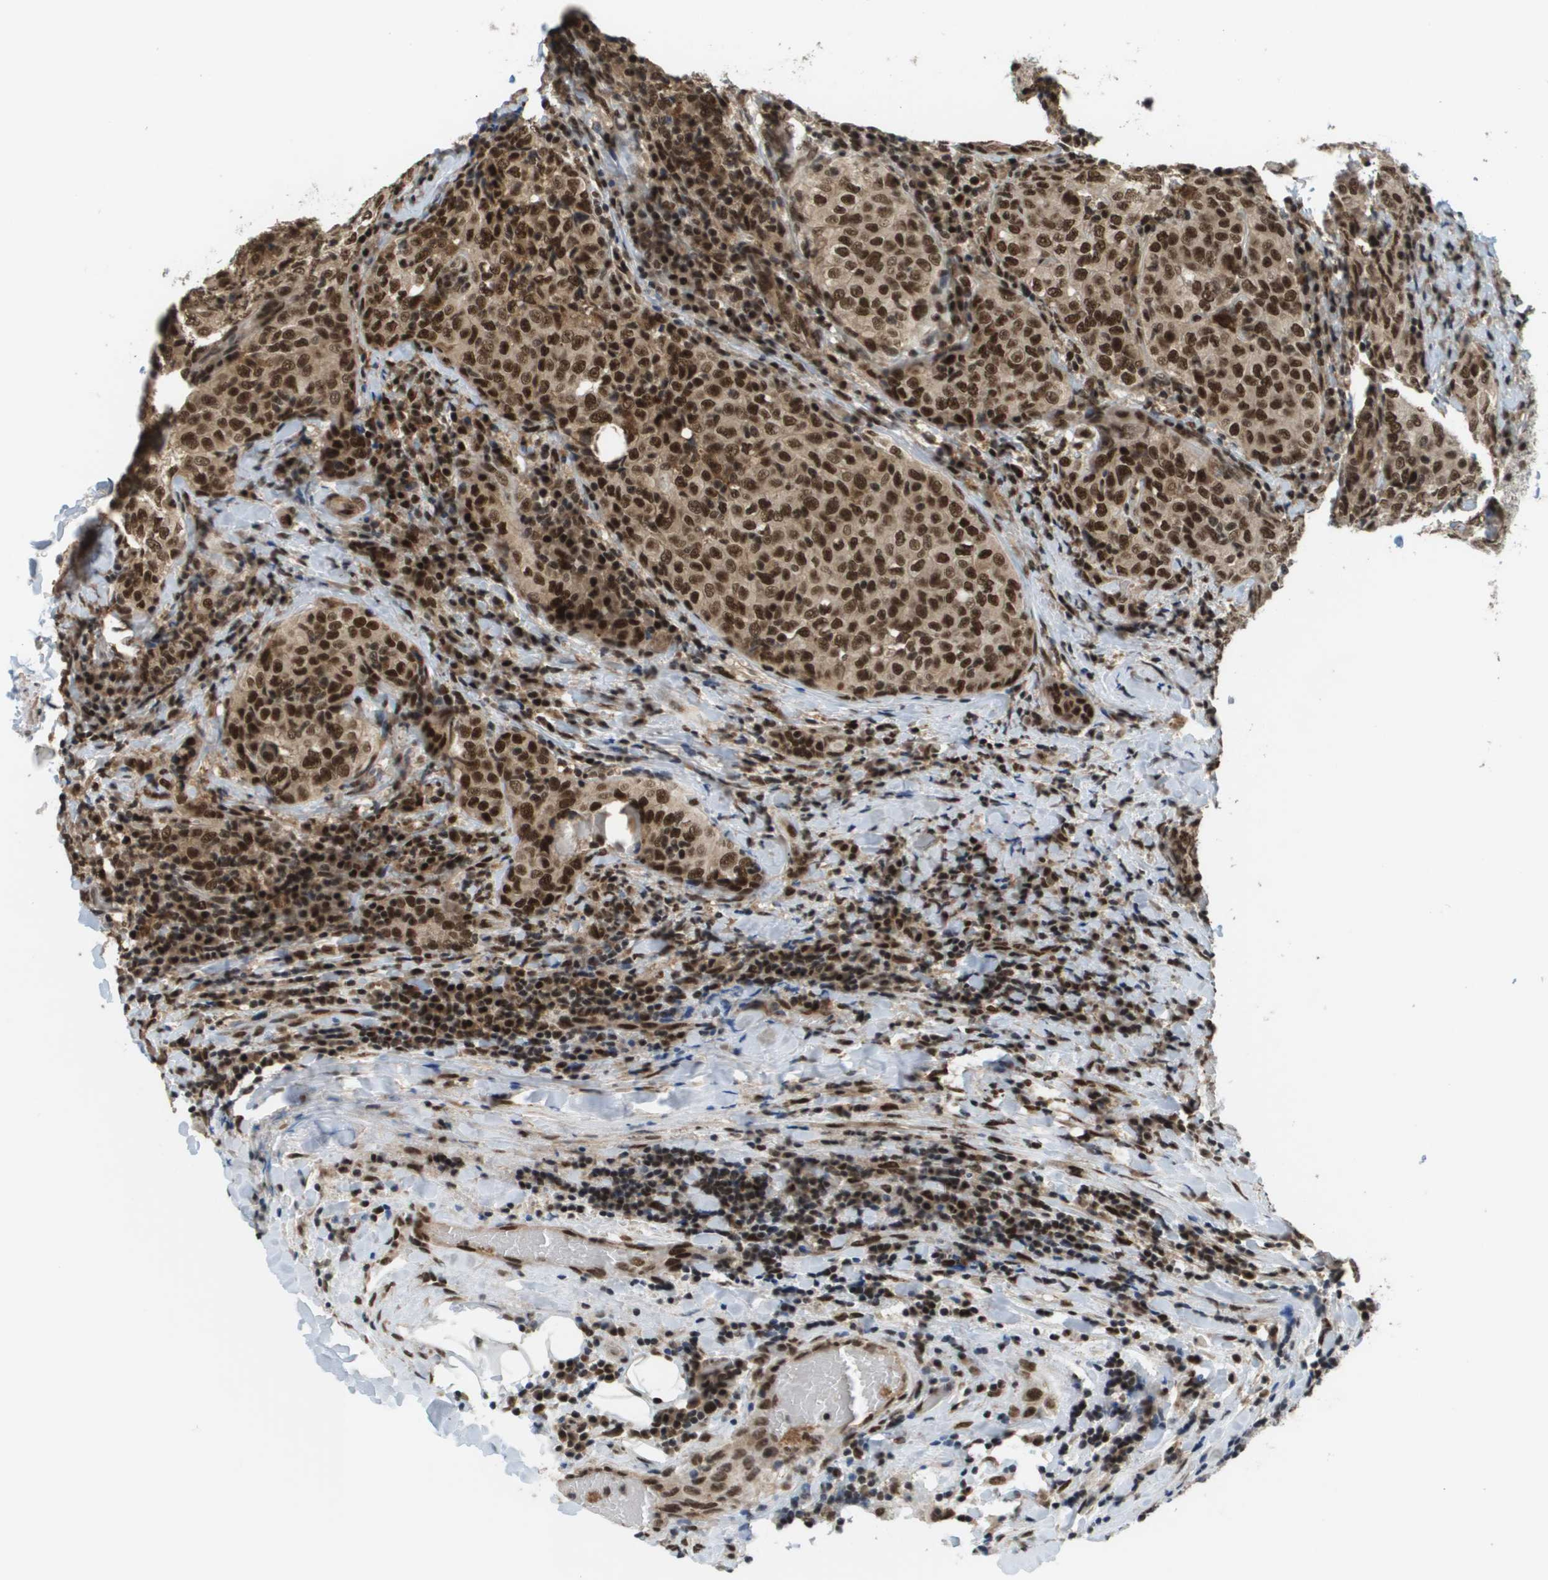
{"staining": {"intensity": "strong", "quantity": ">75%", "location": "cytoplasmic/membranous,nuclear"}, "tissue": "thyroid cancer", "cell_type": "Tumor cells", "image_type": "cancer", "snomed": [{"axis": "morphology", "description": "Normal tissue, NOS"}, {"axis": "morphology", "description": "Papillary adenocarcinoma, NOS"}, {"axis": "topography", "description": "Thyroid gland"}], "caption": "This photomicrograph shows IHC staining of human thyroid papillary adenocarcinoma, with high strong cytoplasmic/membranous and nuclear positivity in approximately >75% of tumor cells.", "gene": "PRCC", "patient": {"sex": "female", "age": 30}}